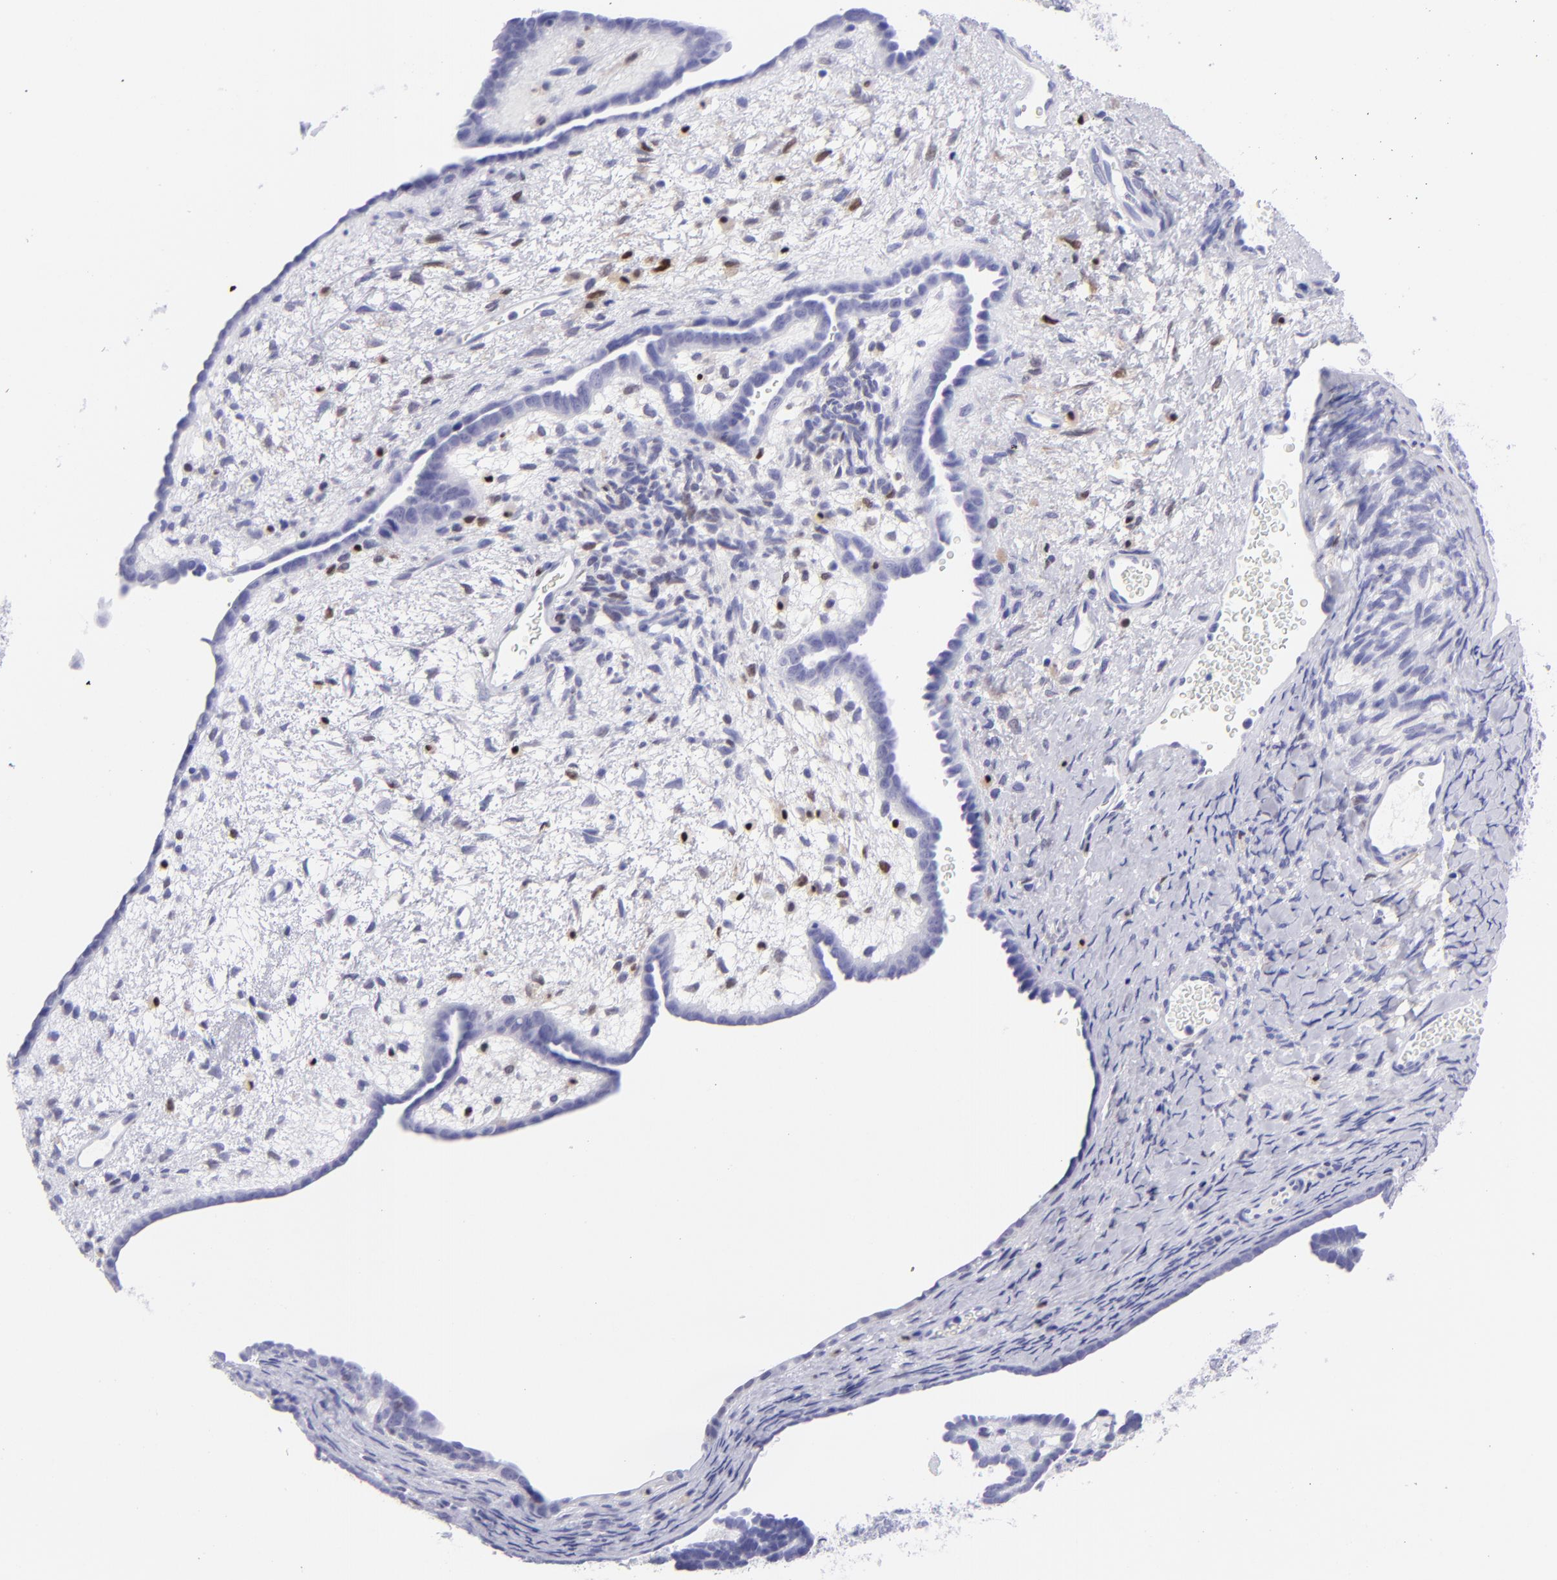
{"staining": {"intensity": "strong", "quantity": "<25%", "location": "nuclear"}, "tissue": "endometrial cancer", "cell_type": "Tumor cells", "image_type": "cancer", "snomed": [{"axis": "morphology", "description": "Neoplasm, malignant, NOS"}, {"axis": "topography", "description": "Endometrium"}], "caption": "Immunohistochemical staining of human endometrial malignant neoplasm displays strong nuclear protein staining in about <25% of tumor cells.", "gene": "MITF", "patient": {"sex": "female", "age": 74}}